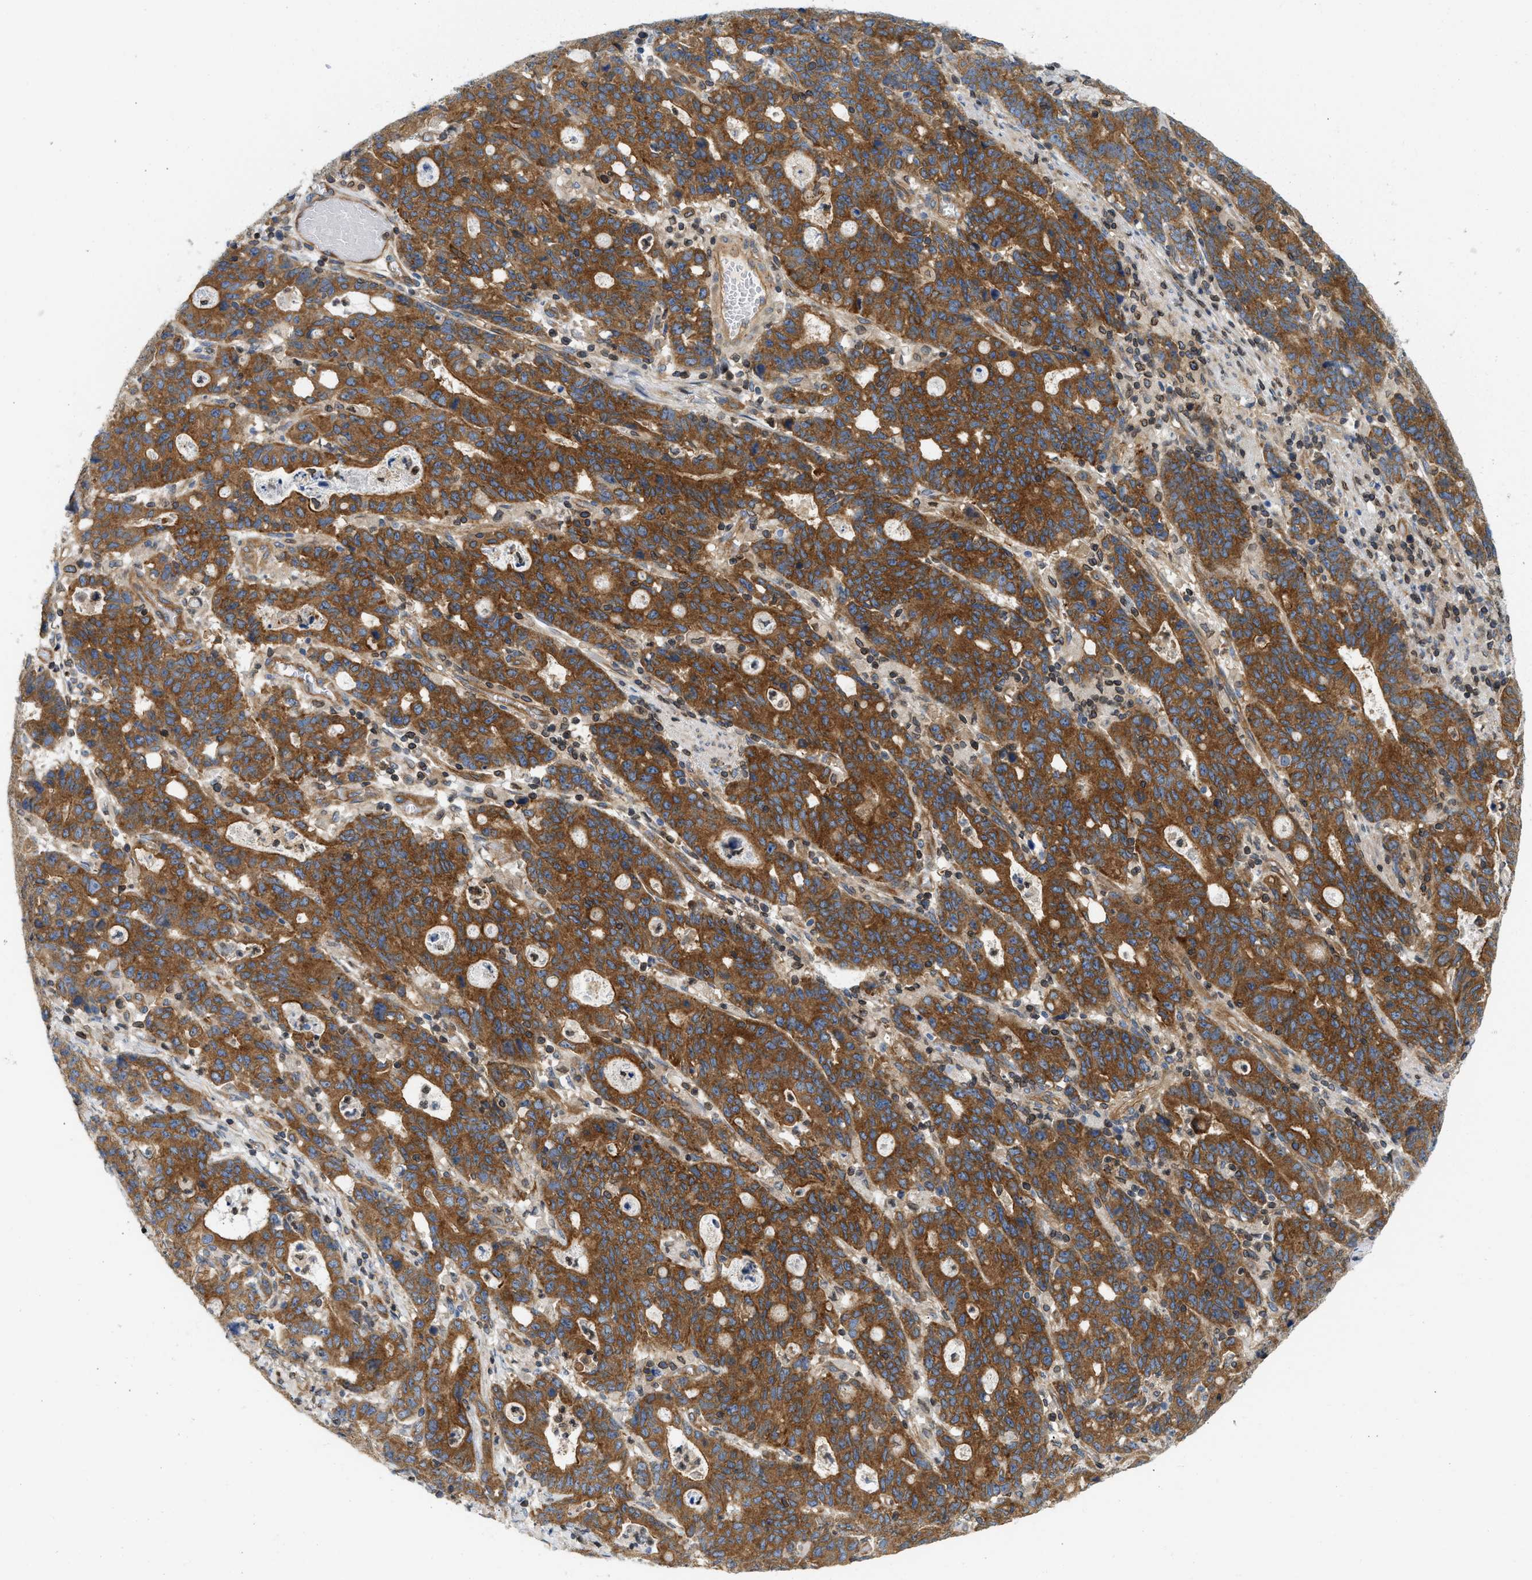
{"staining": {"intensity": "strong", "quantity": ">75%", "location": "cytoplasmic/membranous"}, "tissue": "stomach cancer", "cell_type": "Tumor cells", "image_type": "cancer", "snomed": [{"axis": "morphology", "description": "Adenocarcinoma, NOS"}, {"axis": "topography", "description": "Stomach, upper"}], "caption": "Strong cytoplasmic/membranous staining is seen in approximately >75% of tumor cells in adenocarcinoma (stomach).", "gene": "STRN", "patient": {"sex": "male", "age": 69}}